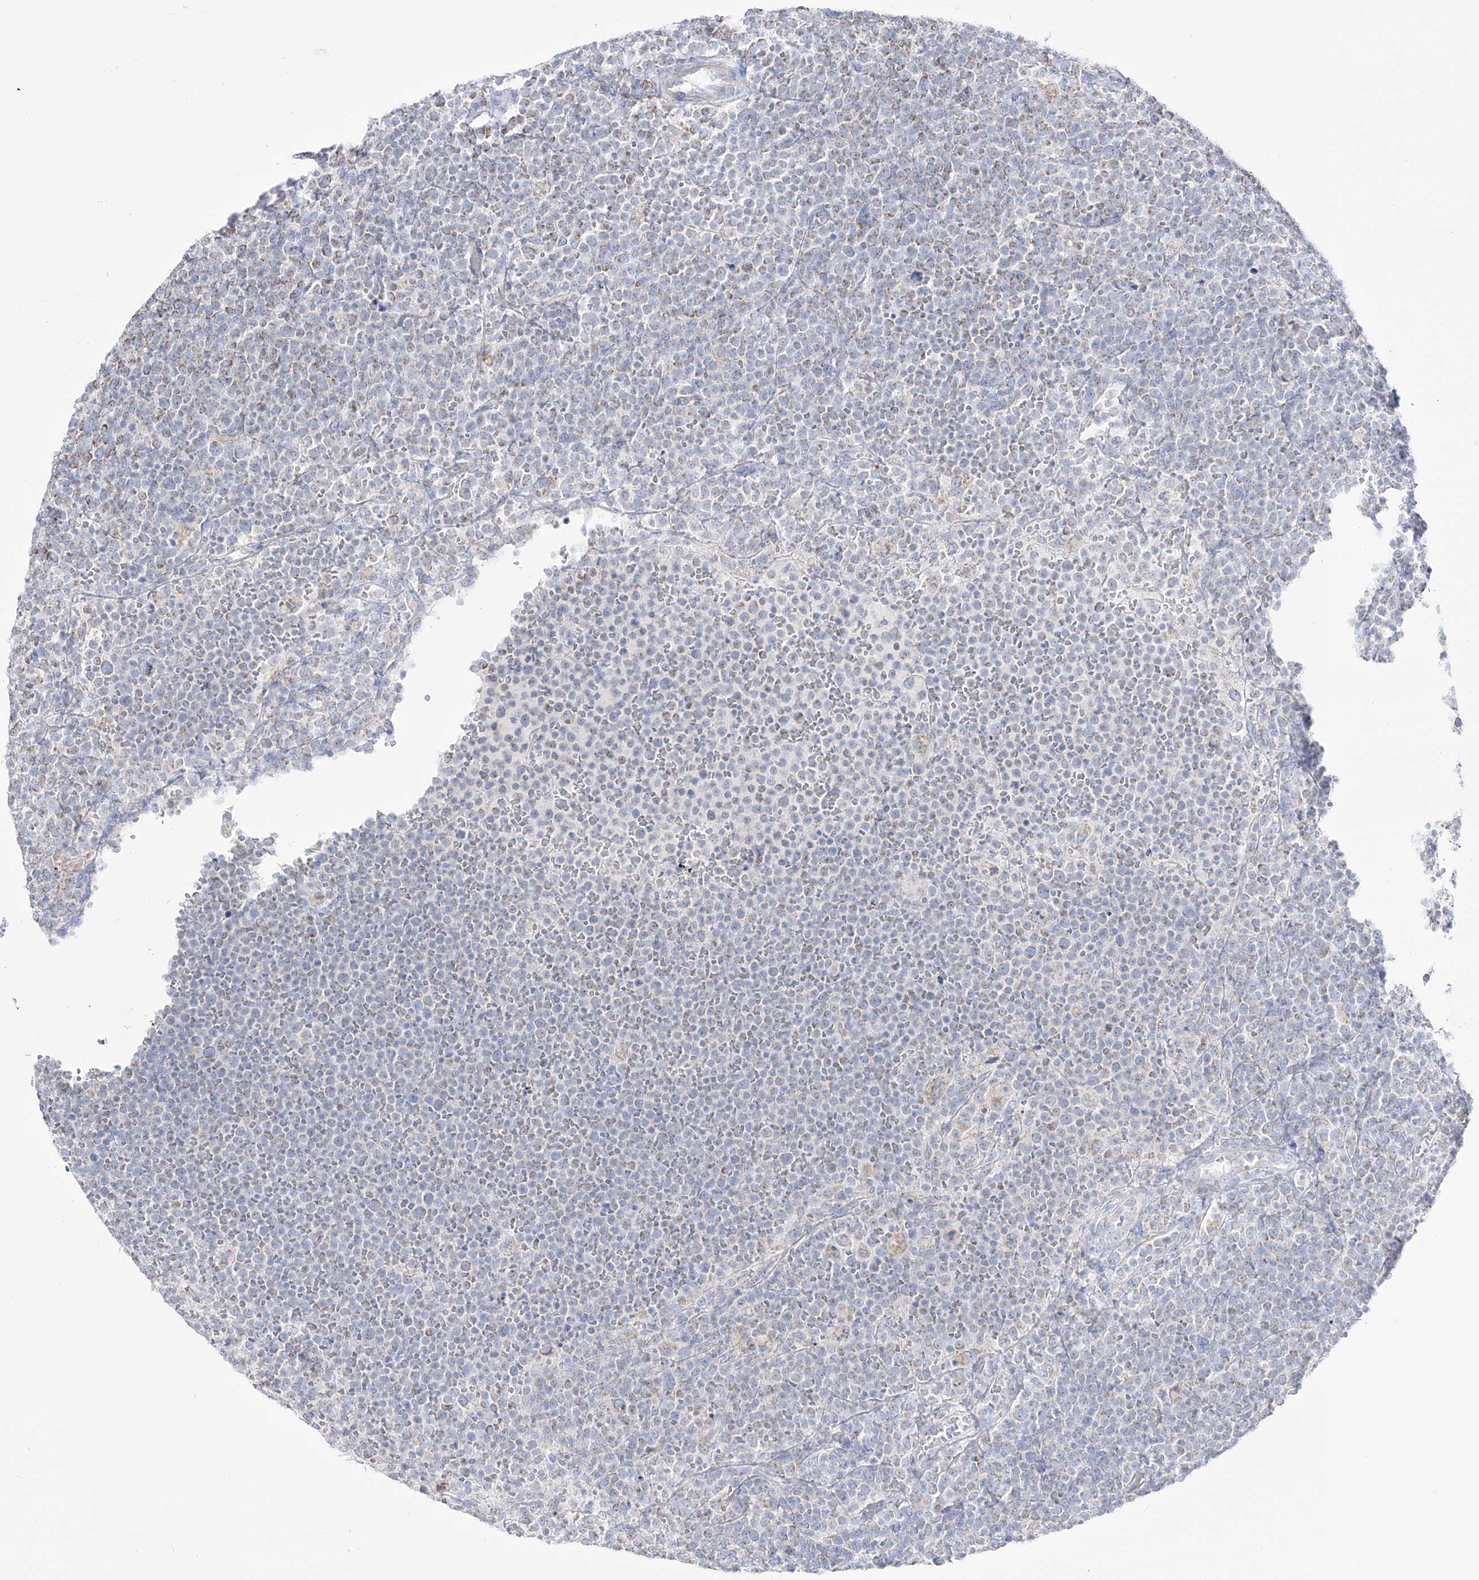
{"staining": {"intensity": "negative", "quantity": "none", "location": "none"}, "tissue": "lymphoma", "cell_type": "Tumor cells", "image_type": "cancer", "snomed": [{"axis": "morphology", "description": "Malignant lymphoma, non-Hodgkin's type, High grade"}, {"axis": "topography", "description": "Lymph node"}], "caption": "High power microscopy micrograph of an immunohistochemistry (IHC) micrograph of lymphoma, revealing no significant positivity in tumor cells.", "gene": "RCHY1", "patient": {"sex": "male", "age": 61}}